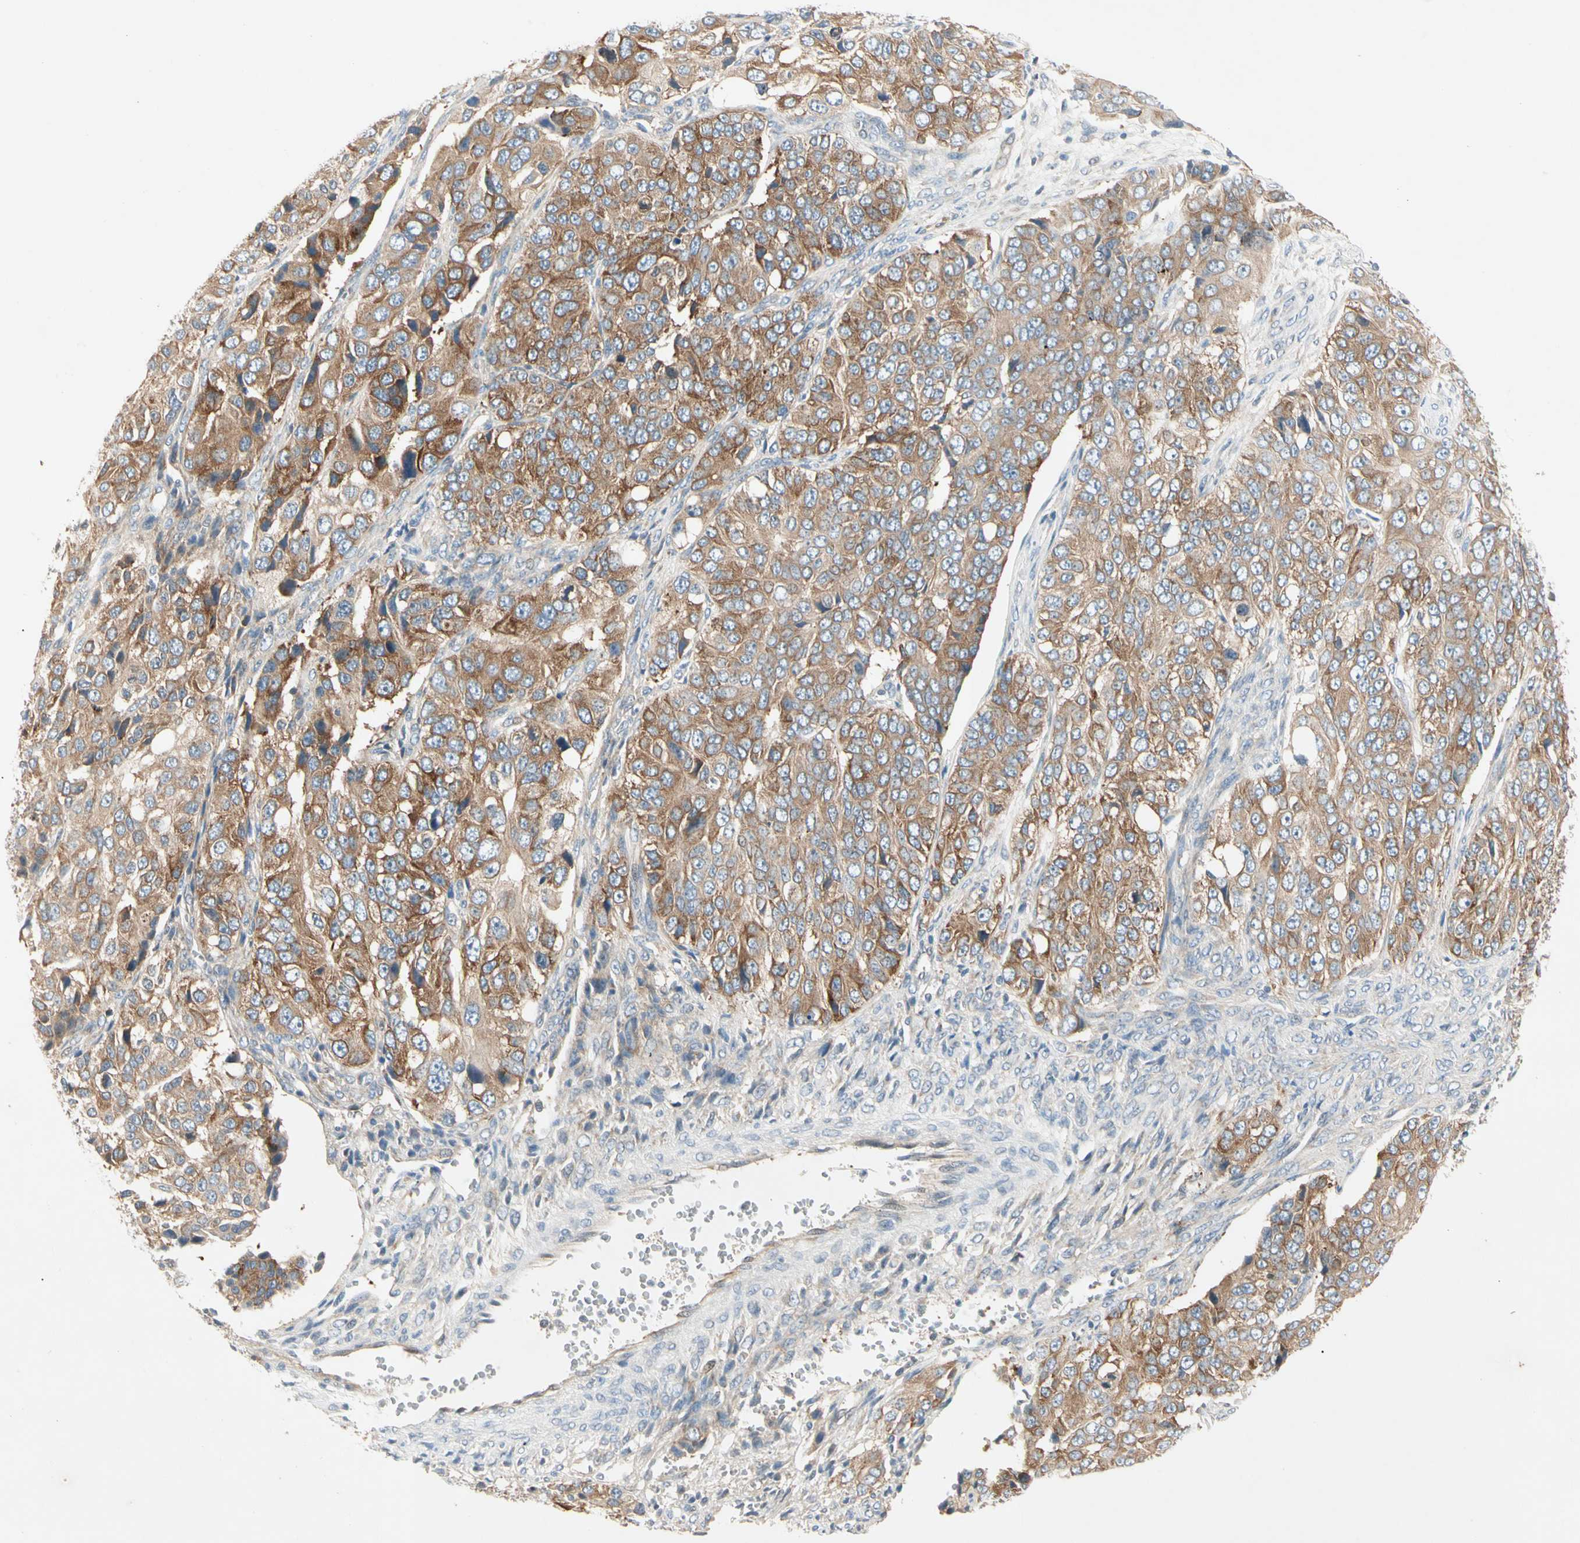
{"staining": {"intensity": "moderate", "quantity": ">75%", "location": "cytoplasmic/membranous"}, "tissue": "ovarian cancer", "cell_type": "Tumor cells", "image_type": "cancer", "snomed": [{"axis": "morphology", "description": "Carcinoma, endometroid"}, {"axis": "topography", "description": "Ovary"}], "caption": "About >75% of tumor cells in human ovarian cancer exhibit moderate cytoplasmic/membranous protein staining as visualized by brown immunohistochemical staining.", "gene": "IL1R1", "patient": {"sex": "female", "age": 51}}